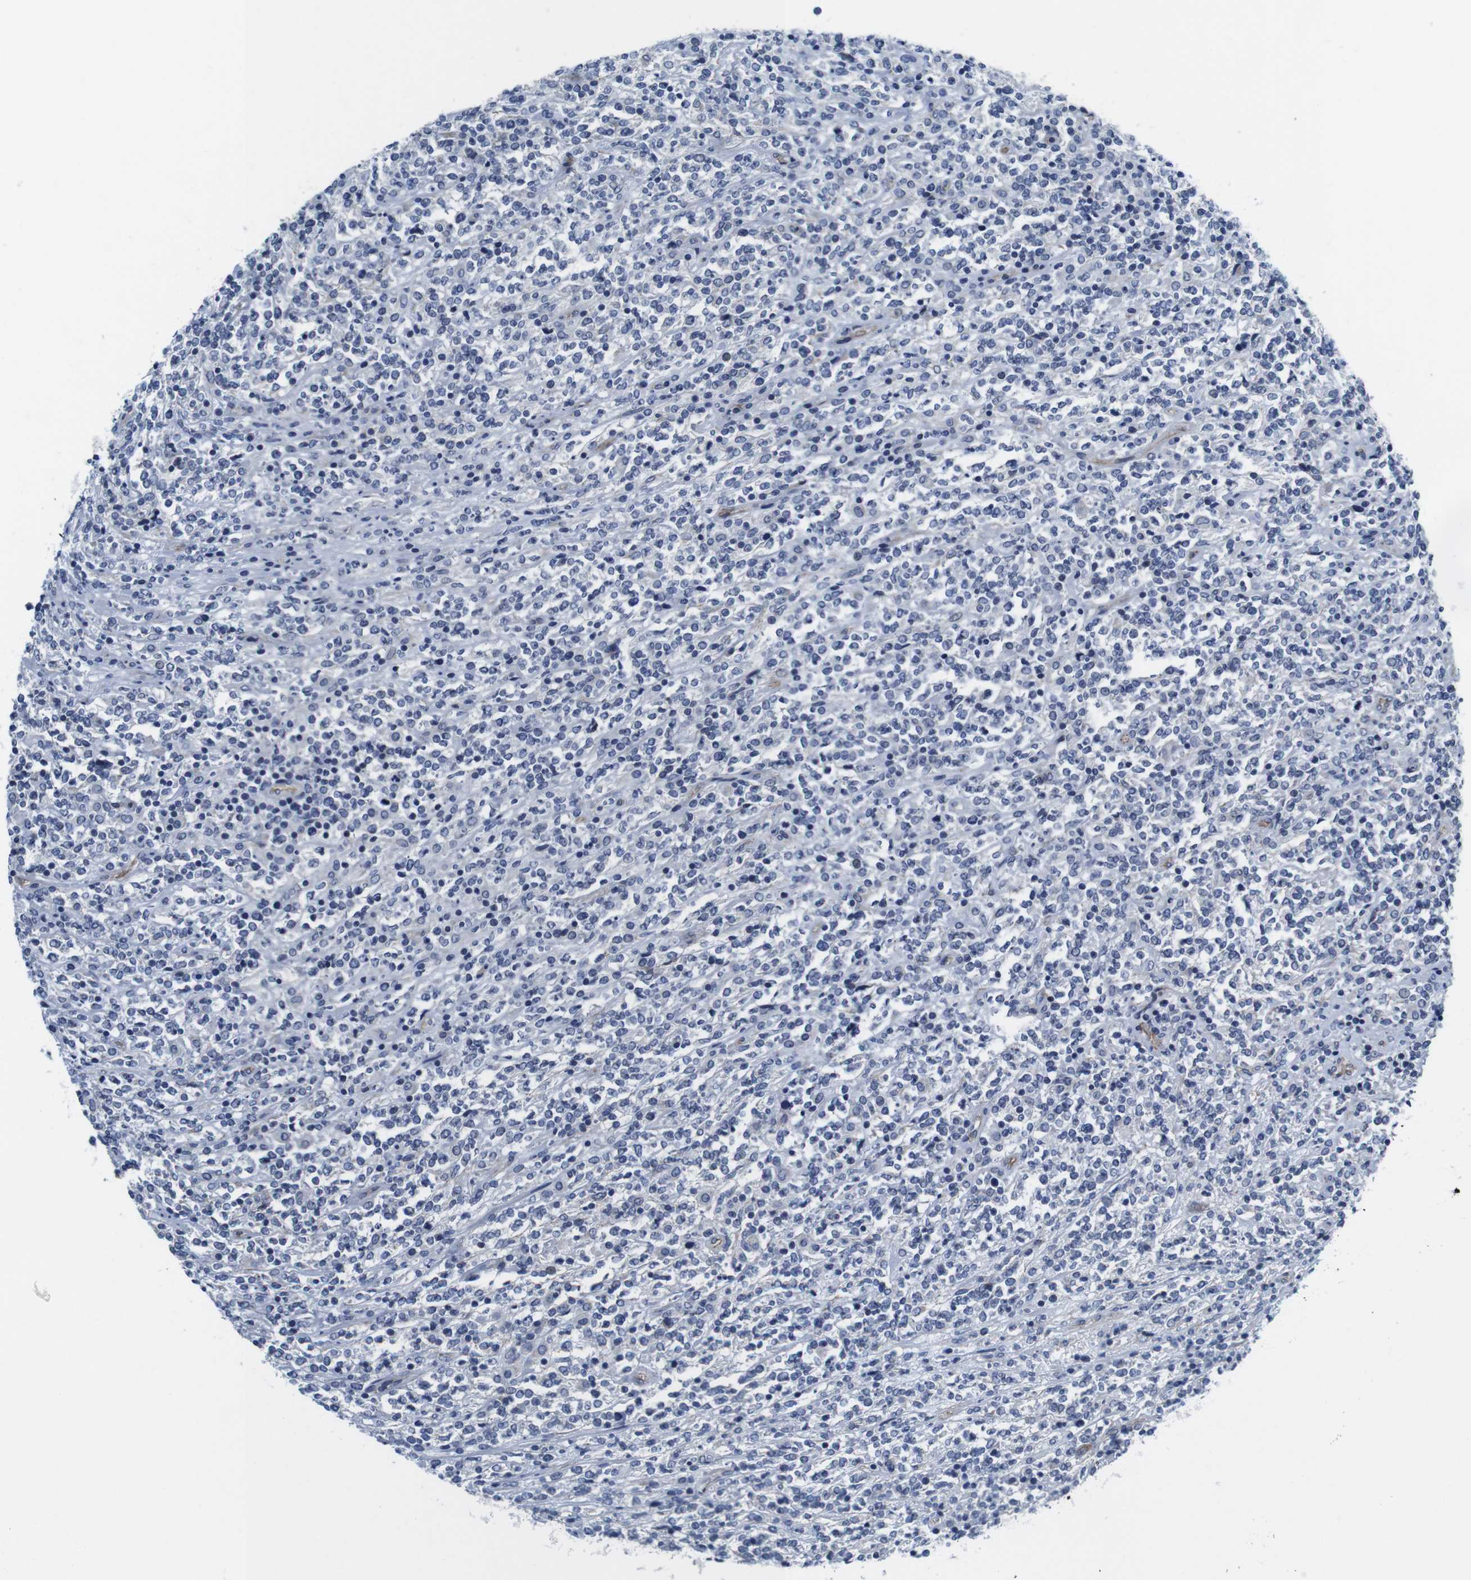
{"staining": {"intensity": "negative", "quantity": "none", "location": "none"}, "tissue": "lymphoma", "cell_type": "Tumor cells", "image_type": "cancer", "snomed": [{"axis": "morphology", "description": "Malignant lymphoma, non-Hodgkin's type, High grade"}, {"axis": "topography", "description": "Soft tissue"}], "caption": "A high-resolution image shows immunohistochemistry staining of malignant lymphoma, non-Hodgkin's type (high-grade), which reveals no significant expression in tumor cells. (Stains: DAB (3,3'-diaminobenzidine) immunohistochemistry with hematoxylin counter stain, Microscopy: brightfield microscopy at high magnification).", "gene": "SOCS3", "patient": {"sex": "male", "age": 18}}